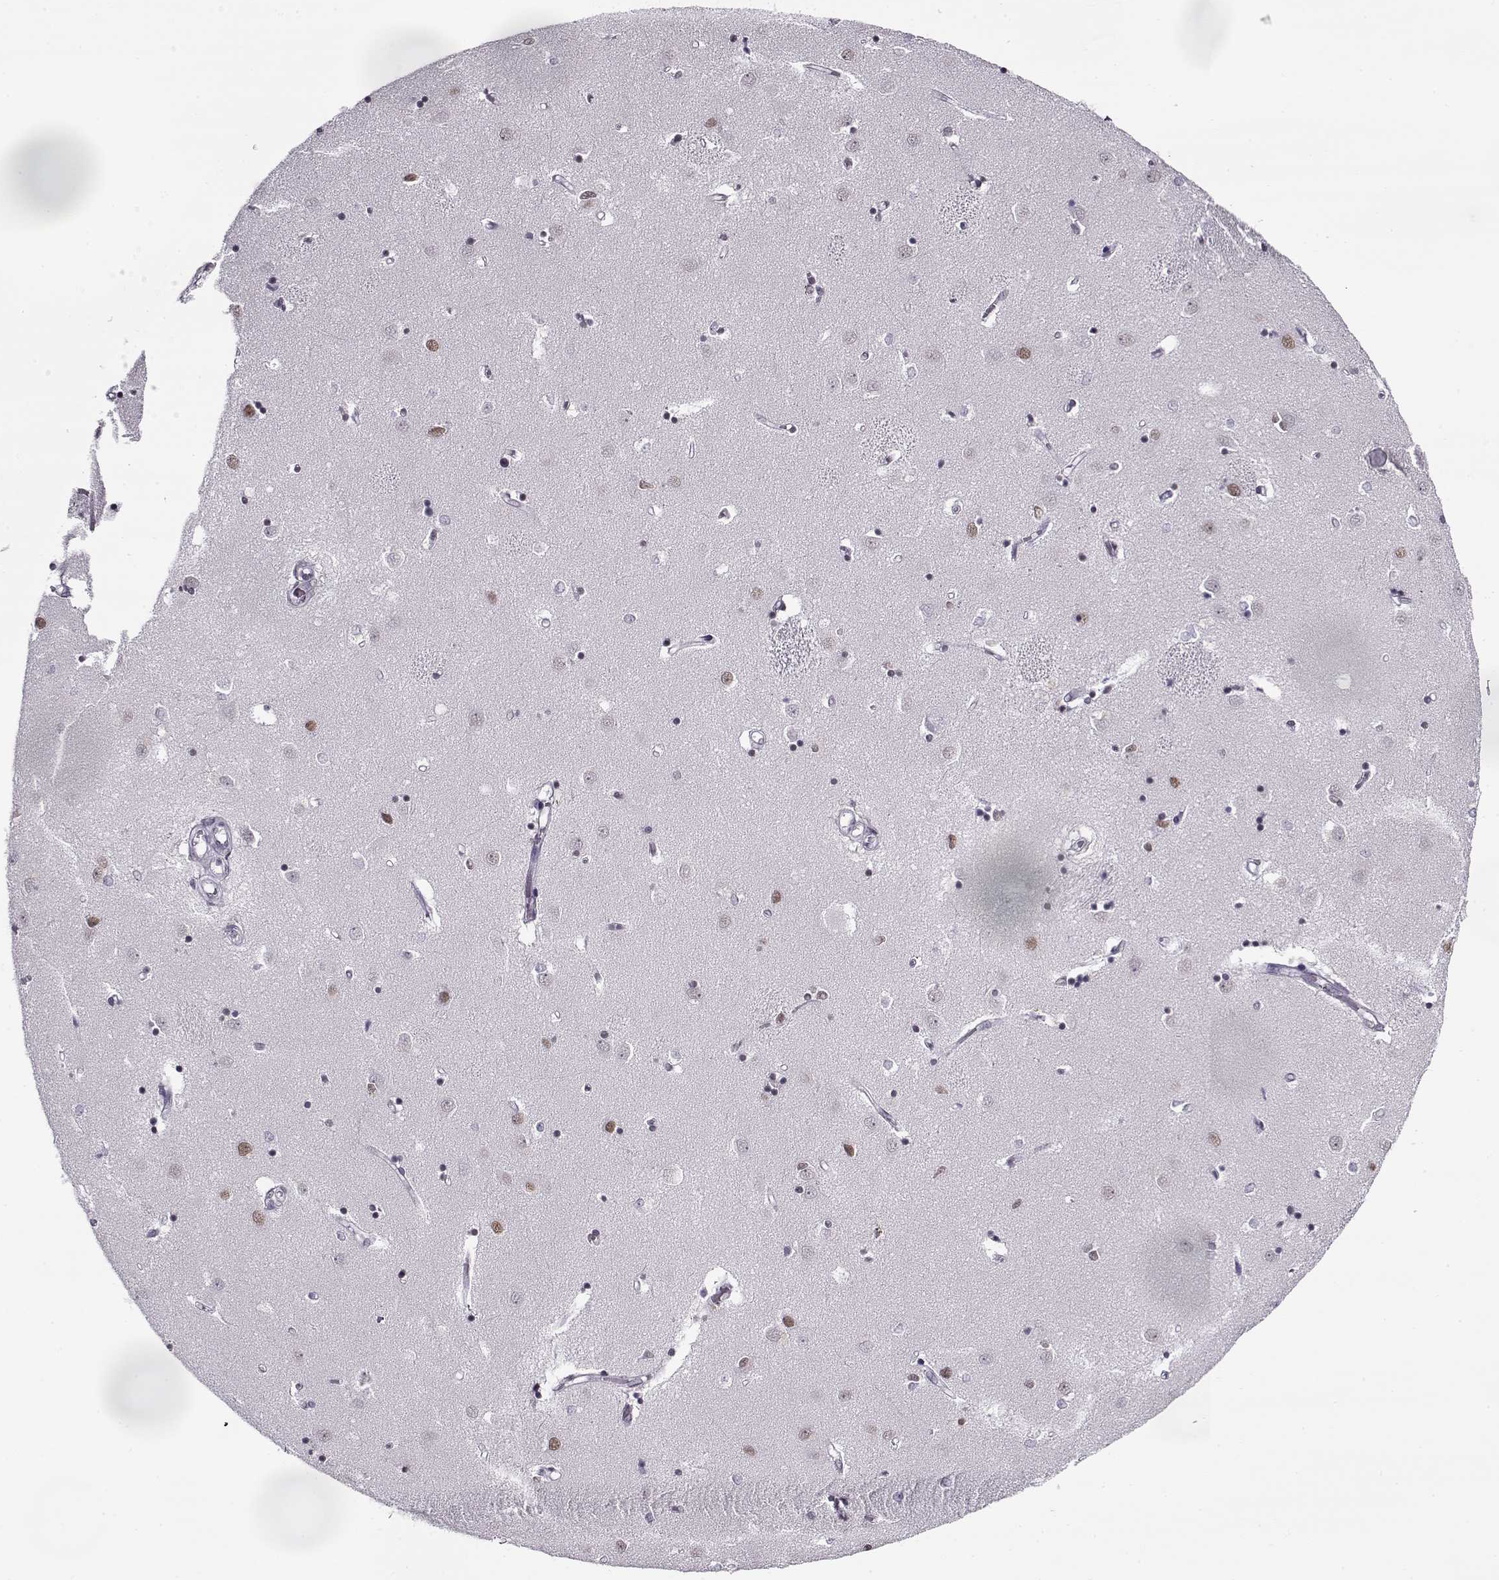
{"staining": {"intensity": "negative", "quantity": "none", "location": "none"}, "tissue": "caudate", "cell_type": "Glial cells", "image_type": "normal", "snomed": [{"axis": "morphology", "description": "Normal tissue, NOS"}, {"axis": "topography", "description": "Lateral ventricle wall"}], "caption": "Micrograph shows no significant protein expression in glial cells of unremarkable caudate.", "gene": "PRMT8", "patient": {"sex": "male", "age": 54}}